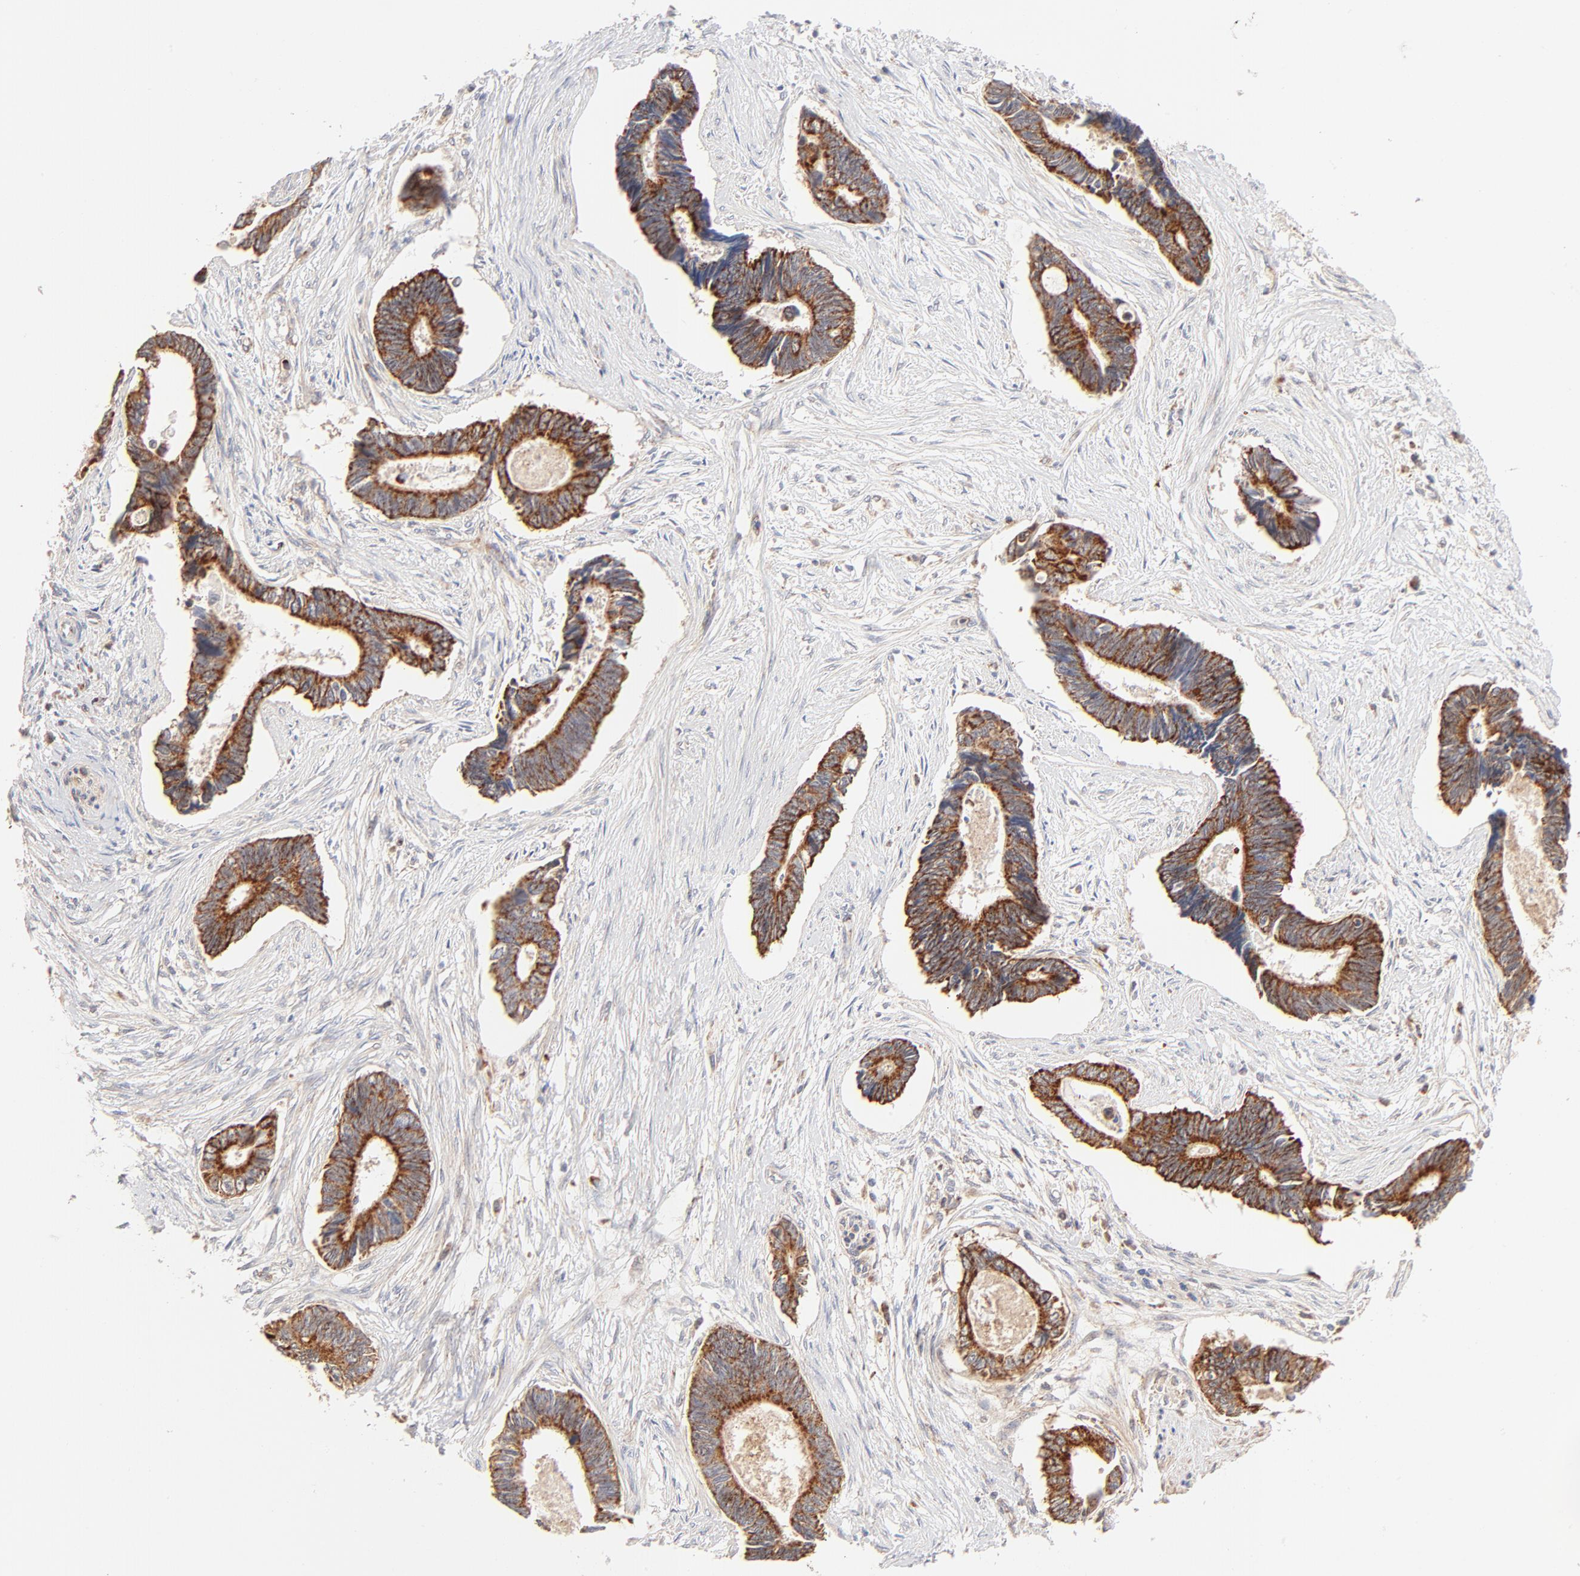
{"staining": {"intensity": "strong", "quantity": ">75%", "location": "cytoplasmic/membranous"}, "tissue": "pancreatic cancer", "cell_type": "Tumor cells", "image_type": "cancer", "snomed": [{"axis": "morphology", "description": "Adenocarcinoma, NOS"}, {"axis": "topography", "description": "Pancreas"}], "caption": "An immunohistochemistry (IHC) micrograph of tumor tissue is shown. Protein staining in brown labels strong cytoplasmic/membranous positivity in pancreatic cancer (adenocarcinoma) within tumor cells. (DAB (3,3'-diaminobenzidine) IHC with brightfield microscopy, high magnification).", "gene": "CSPG4", "patient": {"sex": "female", "age": 70}}